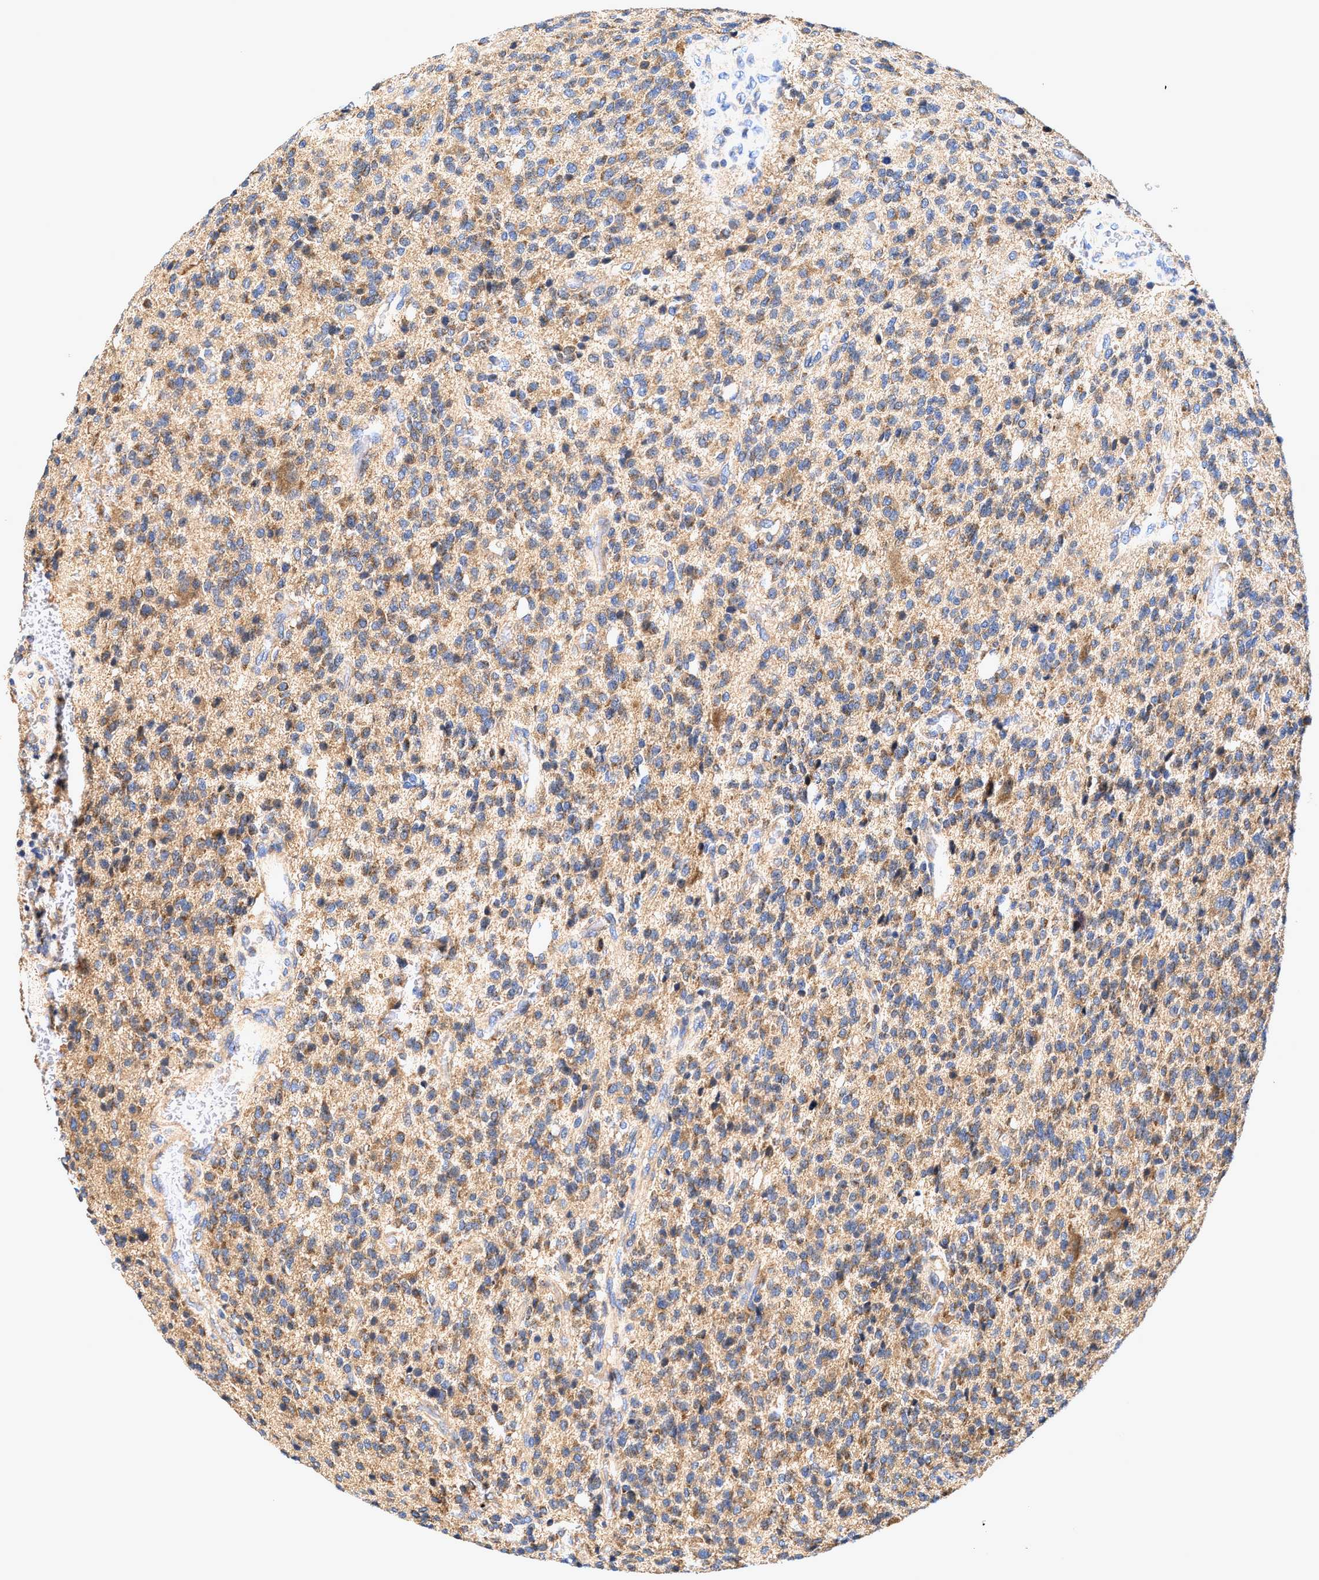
{"staining": {"intensity": "moderate", "quantity": "25%-75%", "location": "cytoplasmic/membranous"}, "tissue": "glioma", "cell_type": "Tumor cells", "image_type": "cancer", "snomed": [{"axis": "morphology", "description": "Glioma, malignant, High grade"}, {"axis": "topography", "description": "Brain"}], "caption": "Malignant high-grade glioma stained for a protein (brown) exhibits moderate cytoplasmic/membranous positive expression in approximately 25%-75% of tumor cells.", "gene": "EFNA4", "patient": {"sex": "male", "age": 34}}